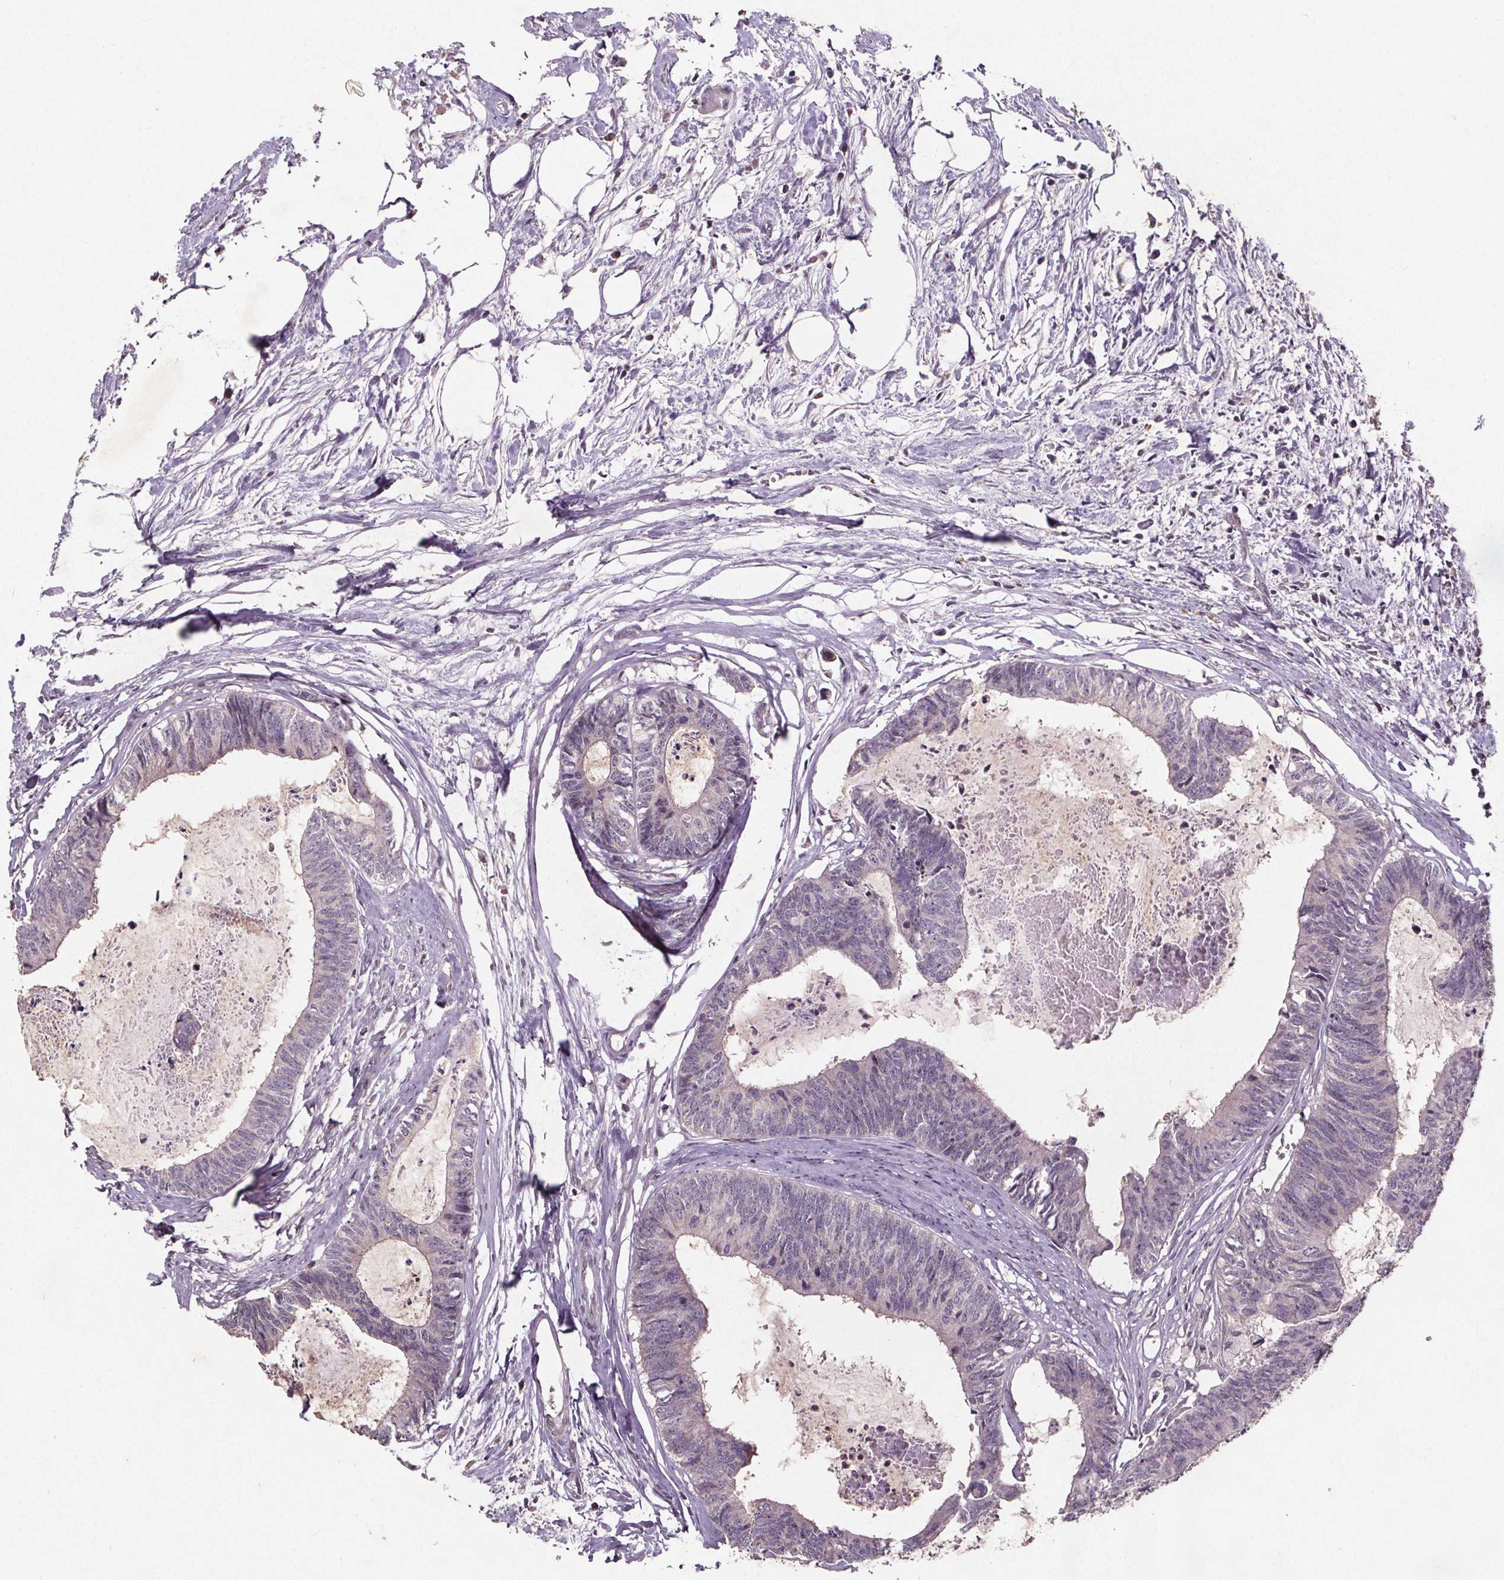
{"staining": {"intensity": "negative", "quantity": "none", "location": "none"}, "tissue": "colorectal cancer", "cell_type": "Tumor cells", "image_type": "cancer", "snomed": [{"axis": "morphology", "description": "Adenocarcinoma, NOS"}, {"axis": "topography", "description": "Colon"}, {"axis": "topography", "description": "Rectum"}], "caption": "High power microscopy micrograph of an immunohistochemistry micrograph of colorectal cancer (adenocarcinoma), revealing no significant staining in tumor cells.", "gene": "STRN3", "patient": {"sex": "male", "age": 57}}